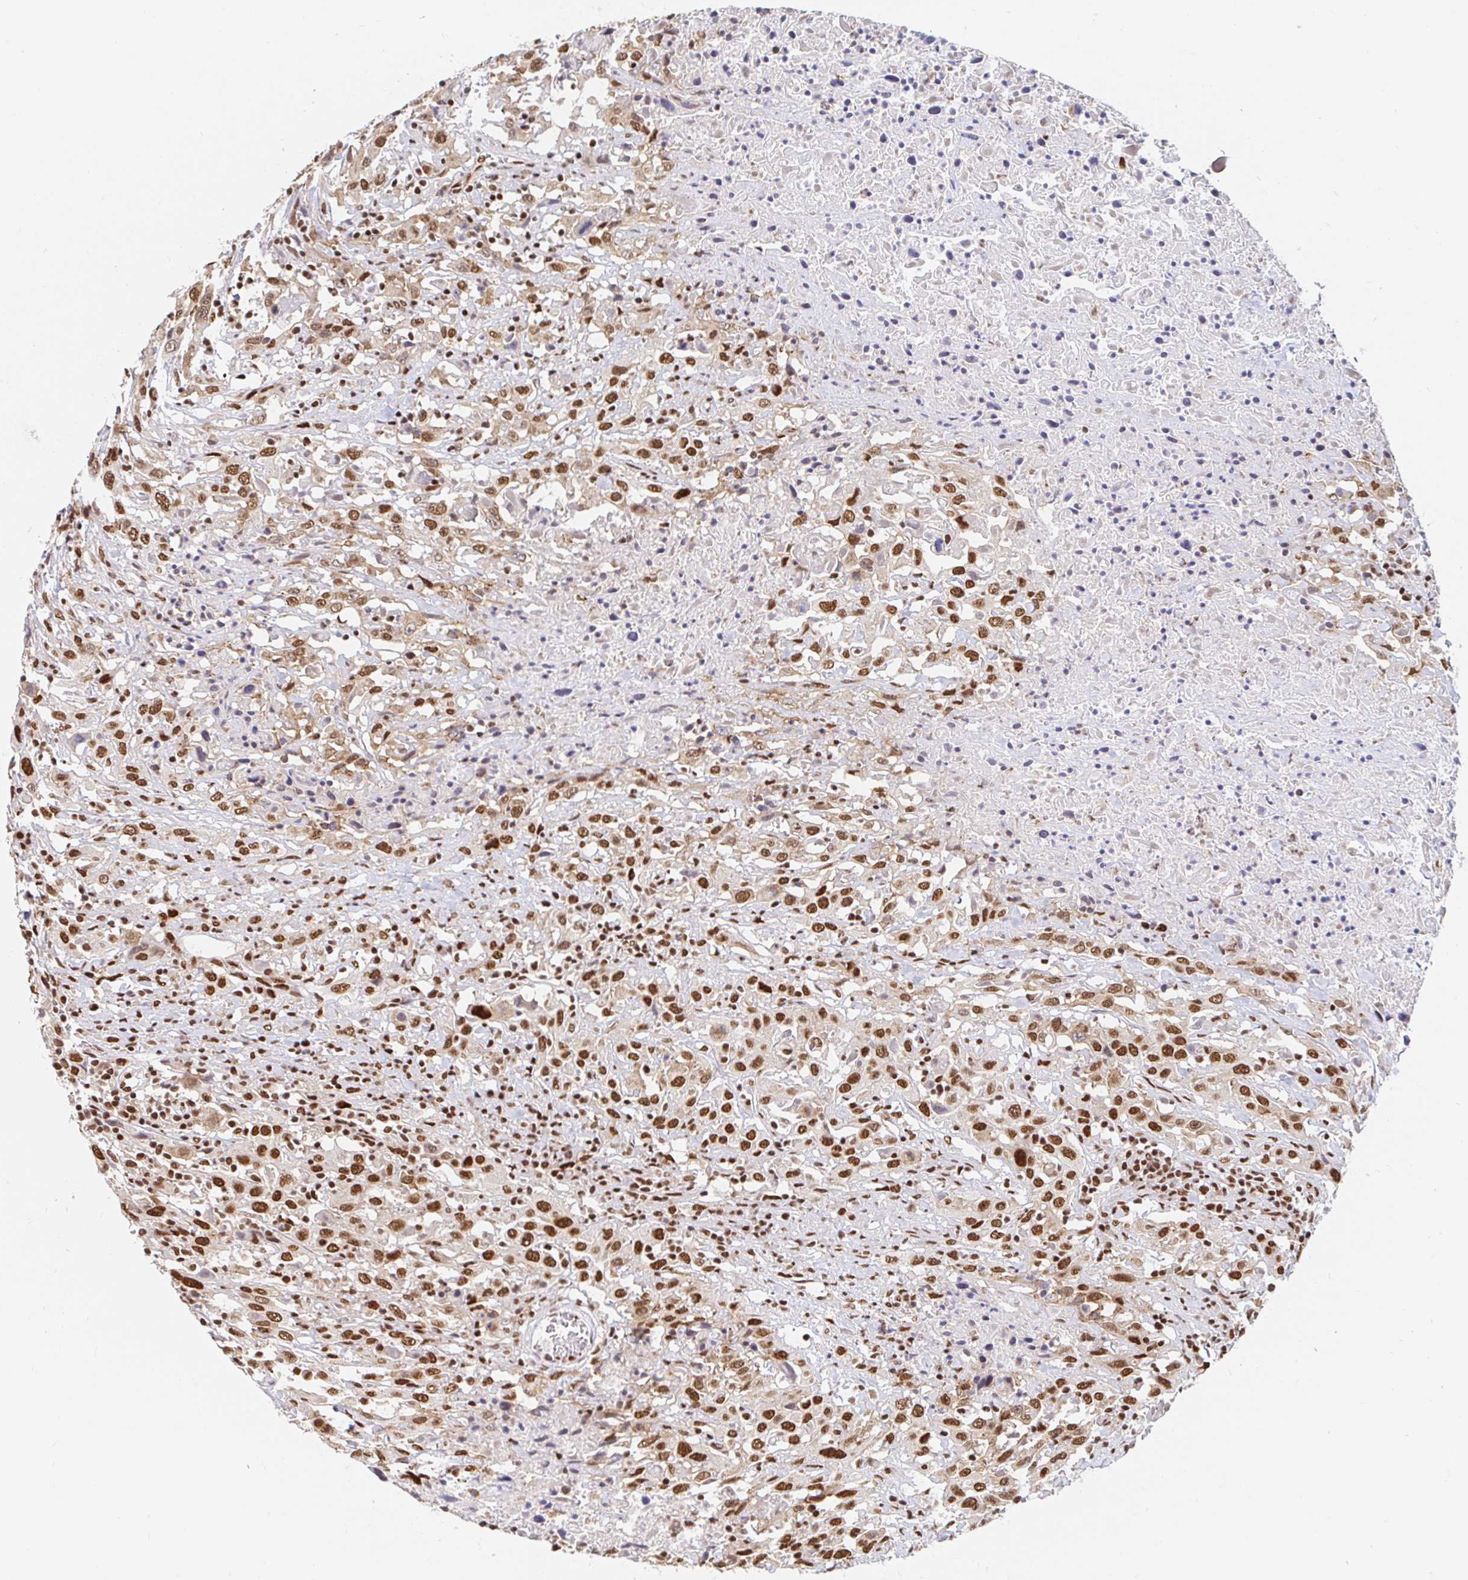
{"staining": {"intensity": "moderate", "quantity": ">75%", "location": "nuclear"}, "tissue": "urothelial cancer", "cell_type": "Tumor cells", "image_type": "cancer", "snomed": [{"axis": "morphology", "description": "Urothelial carcinoma, High grade"}, {"axis": "topography", "description": "Urinary bladder"}], "caption": "Urothelial cancer stained for a protein (brown) demonstrates moderate nuclear positive staining in about >75% of tumor cells.", "gene": "RBMX", "patient": {"sex": "male", "age": 61}}